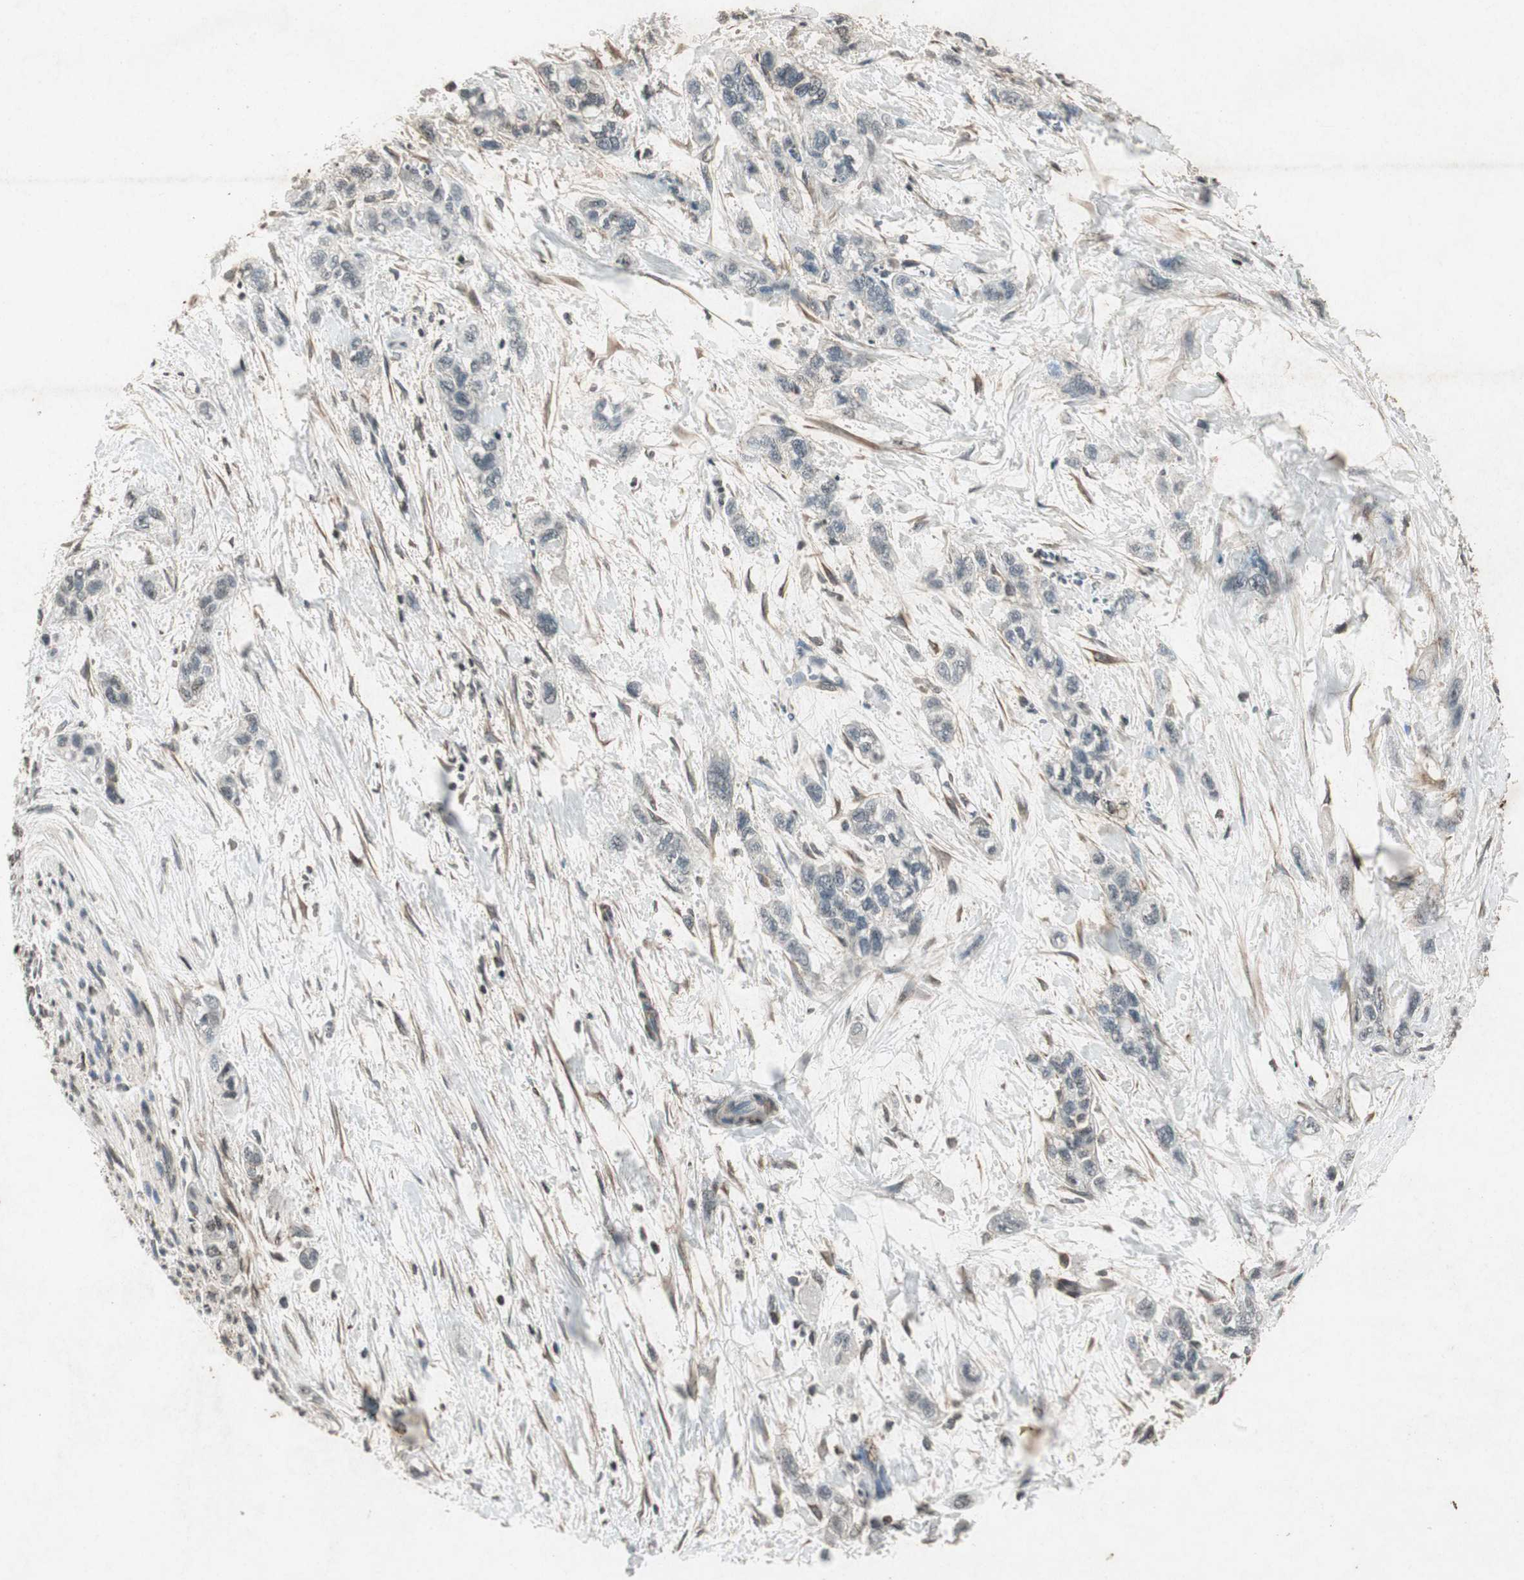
{"staining": {"intensity": "negative", "quantity": "none", "location": "none"}, "tissue": "pancreatic cancer", "cell_type": "Tumor cells", "image_type": "cancer", "snomed": [{"axis": "morphology", "description": "Adenocarcinoma, NOS"}, {"axis": "topography", "description": "Pancreas"}], "caption": "Pancreatic cancer was stained to show a protein in brown. There is no significant positivity in tumor cells.", "gene": "PRKG1", "patient": {"sex": "male", "age": 74}}